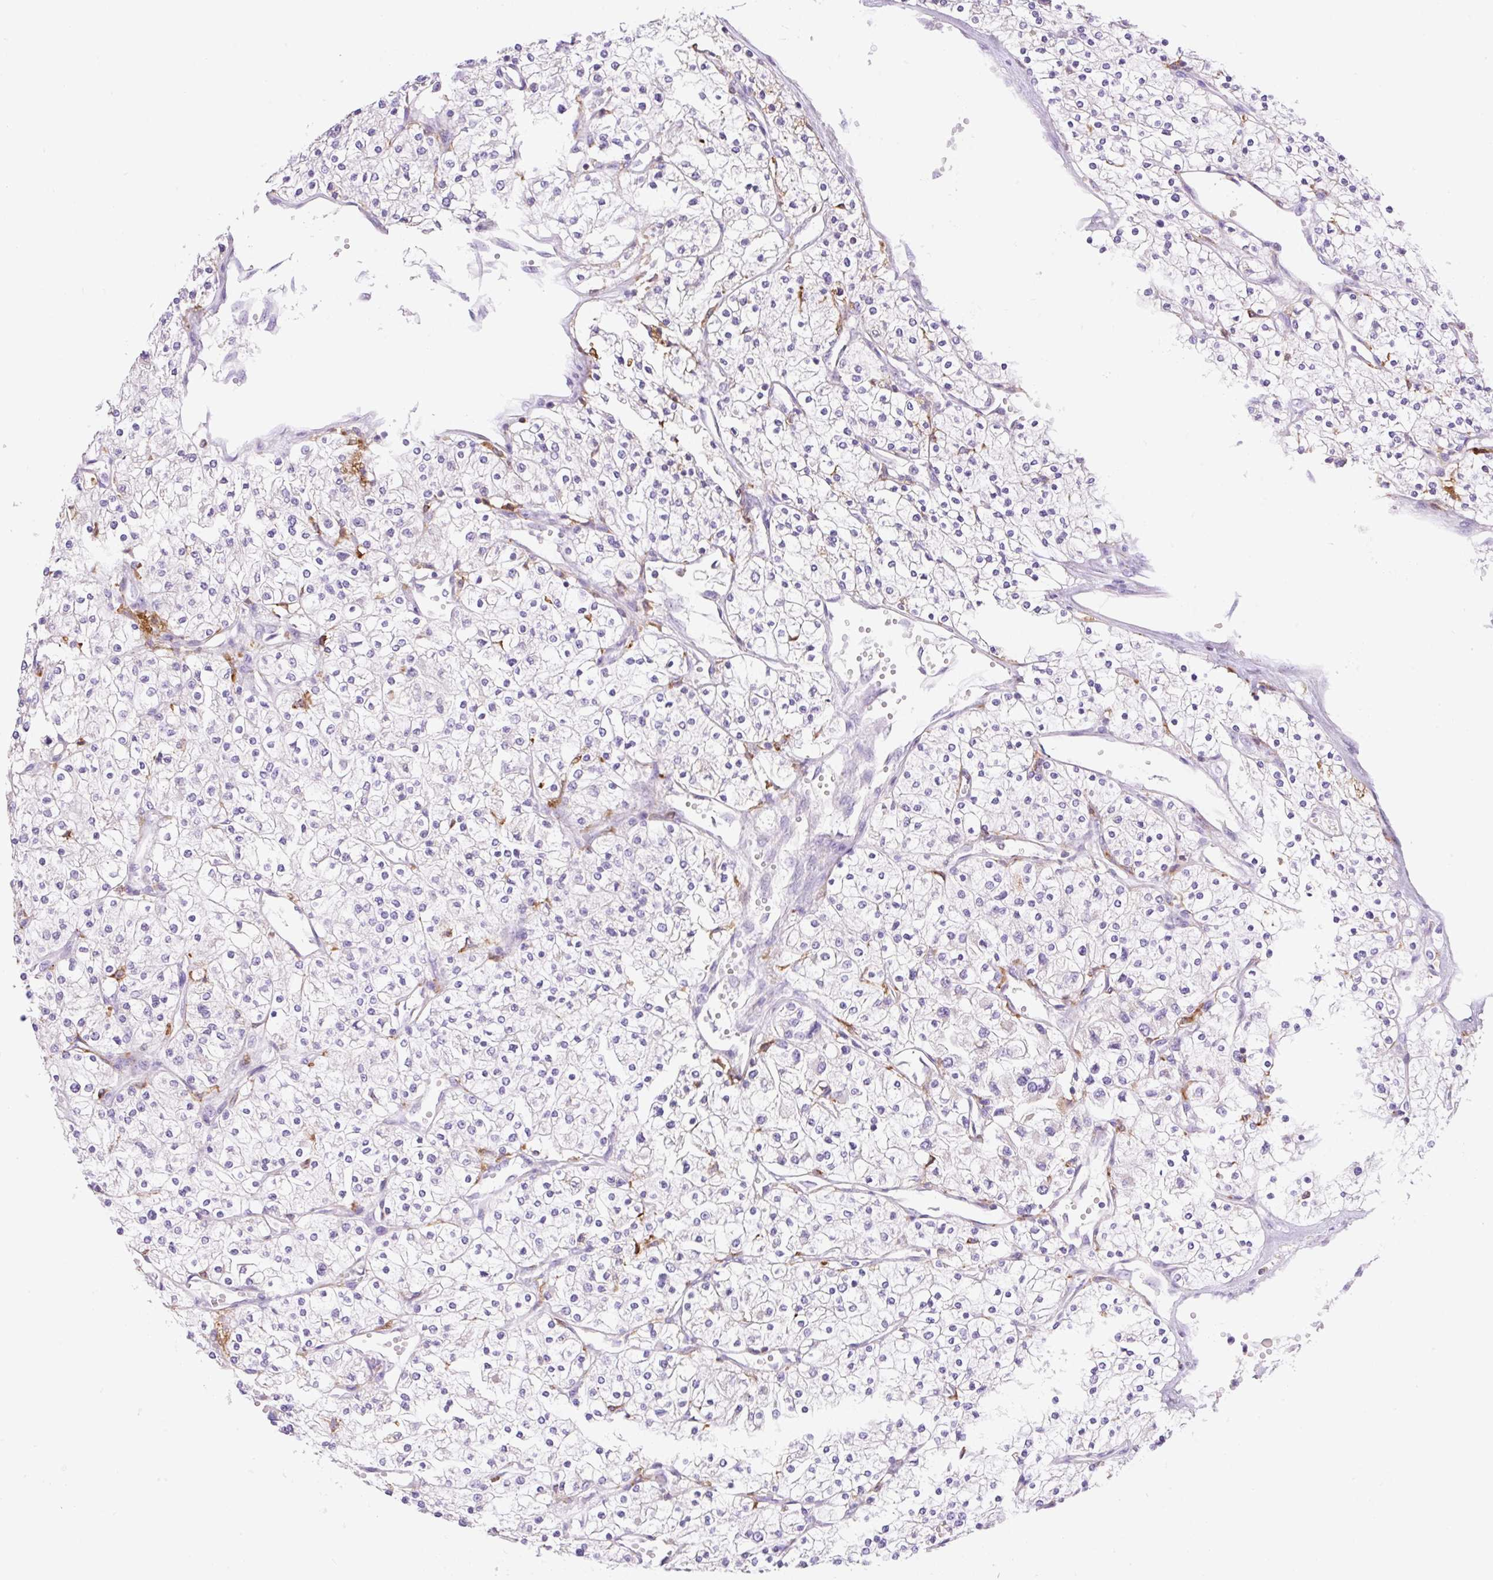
{"staining": {"intensity": "negative", "quantity": "none", "location": "none"}, "tissue": "renal cancer", "cell_type": "Tumor cells", "image_type": "cancer", "snomed": [{"axis": "morphology", "description": "Adenocarcinoma, NOS"}, {"axis": "topography", "description": "Kidney"}], "caption": "This is a histopathology image of IHC staining of renal cancer (adenocarcinoma), which shows no positivity in tumor cells.", "gene": "TDRD15", "patient": {"sex": "male", "age": 80}}